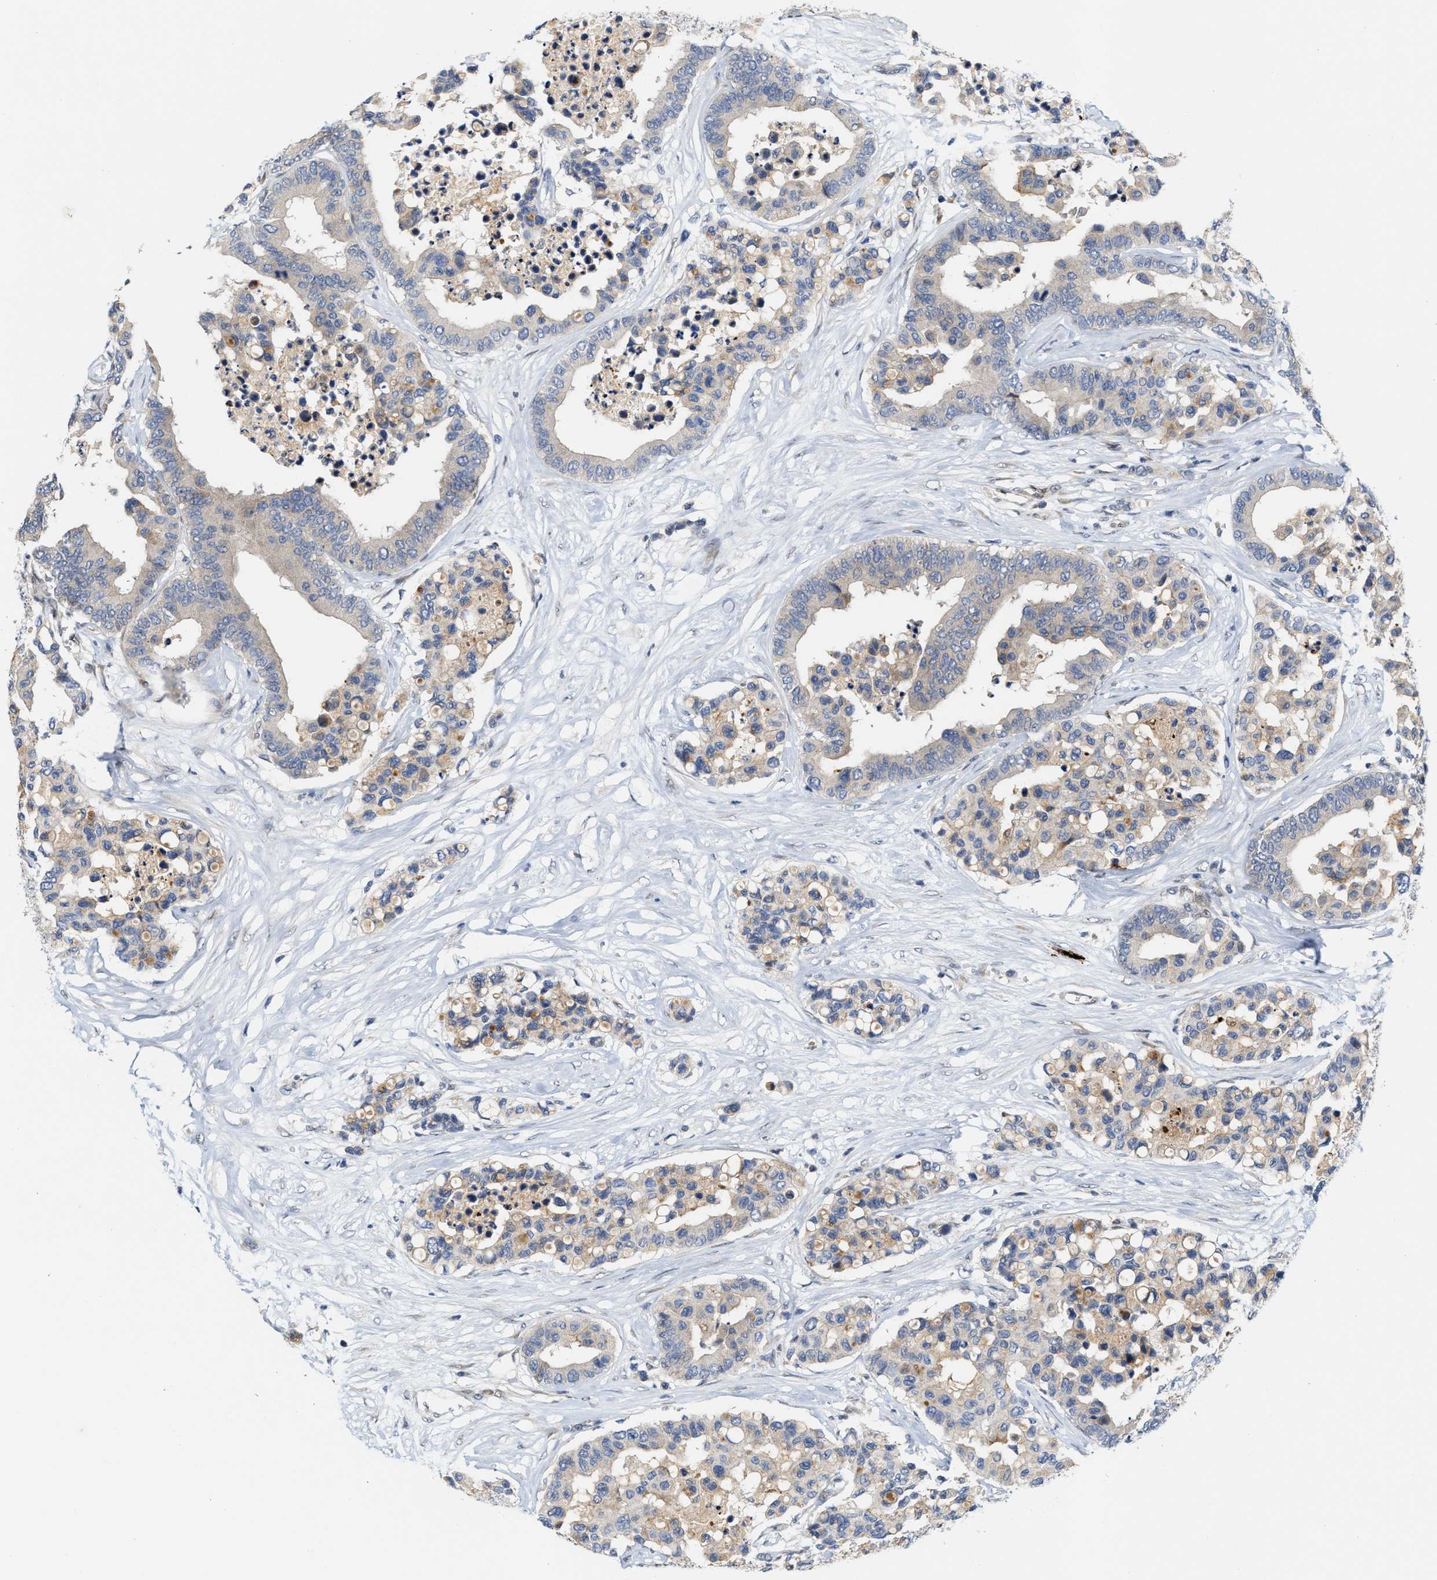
{"staining": {"intensity": "weak", "quantity": "<25%", "location": "cytoplasmic/membranous"}, "tissue": "colorectal cancer", "cell_type": "Tumor cells", "image_type": "cancer", "snomed": [{"axis": "morphology", "description": "Adenocarcinoma, NOS"}, {"axis": "topography", "description": "Colon"}], "caption": "Protein analysis of colorectal adenocarcinoma reveals no significant staining in tumor cells. (Brightfield microscopy of DAB (3,3'-diaminobenzidine) immunohistochemistry at high magnification).", "gene": "TCF4", "patient": {"sex": "male", "age": 82}}